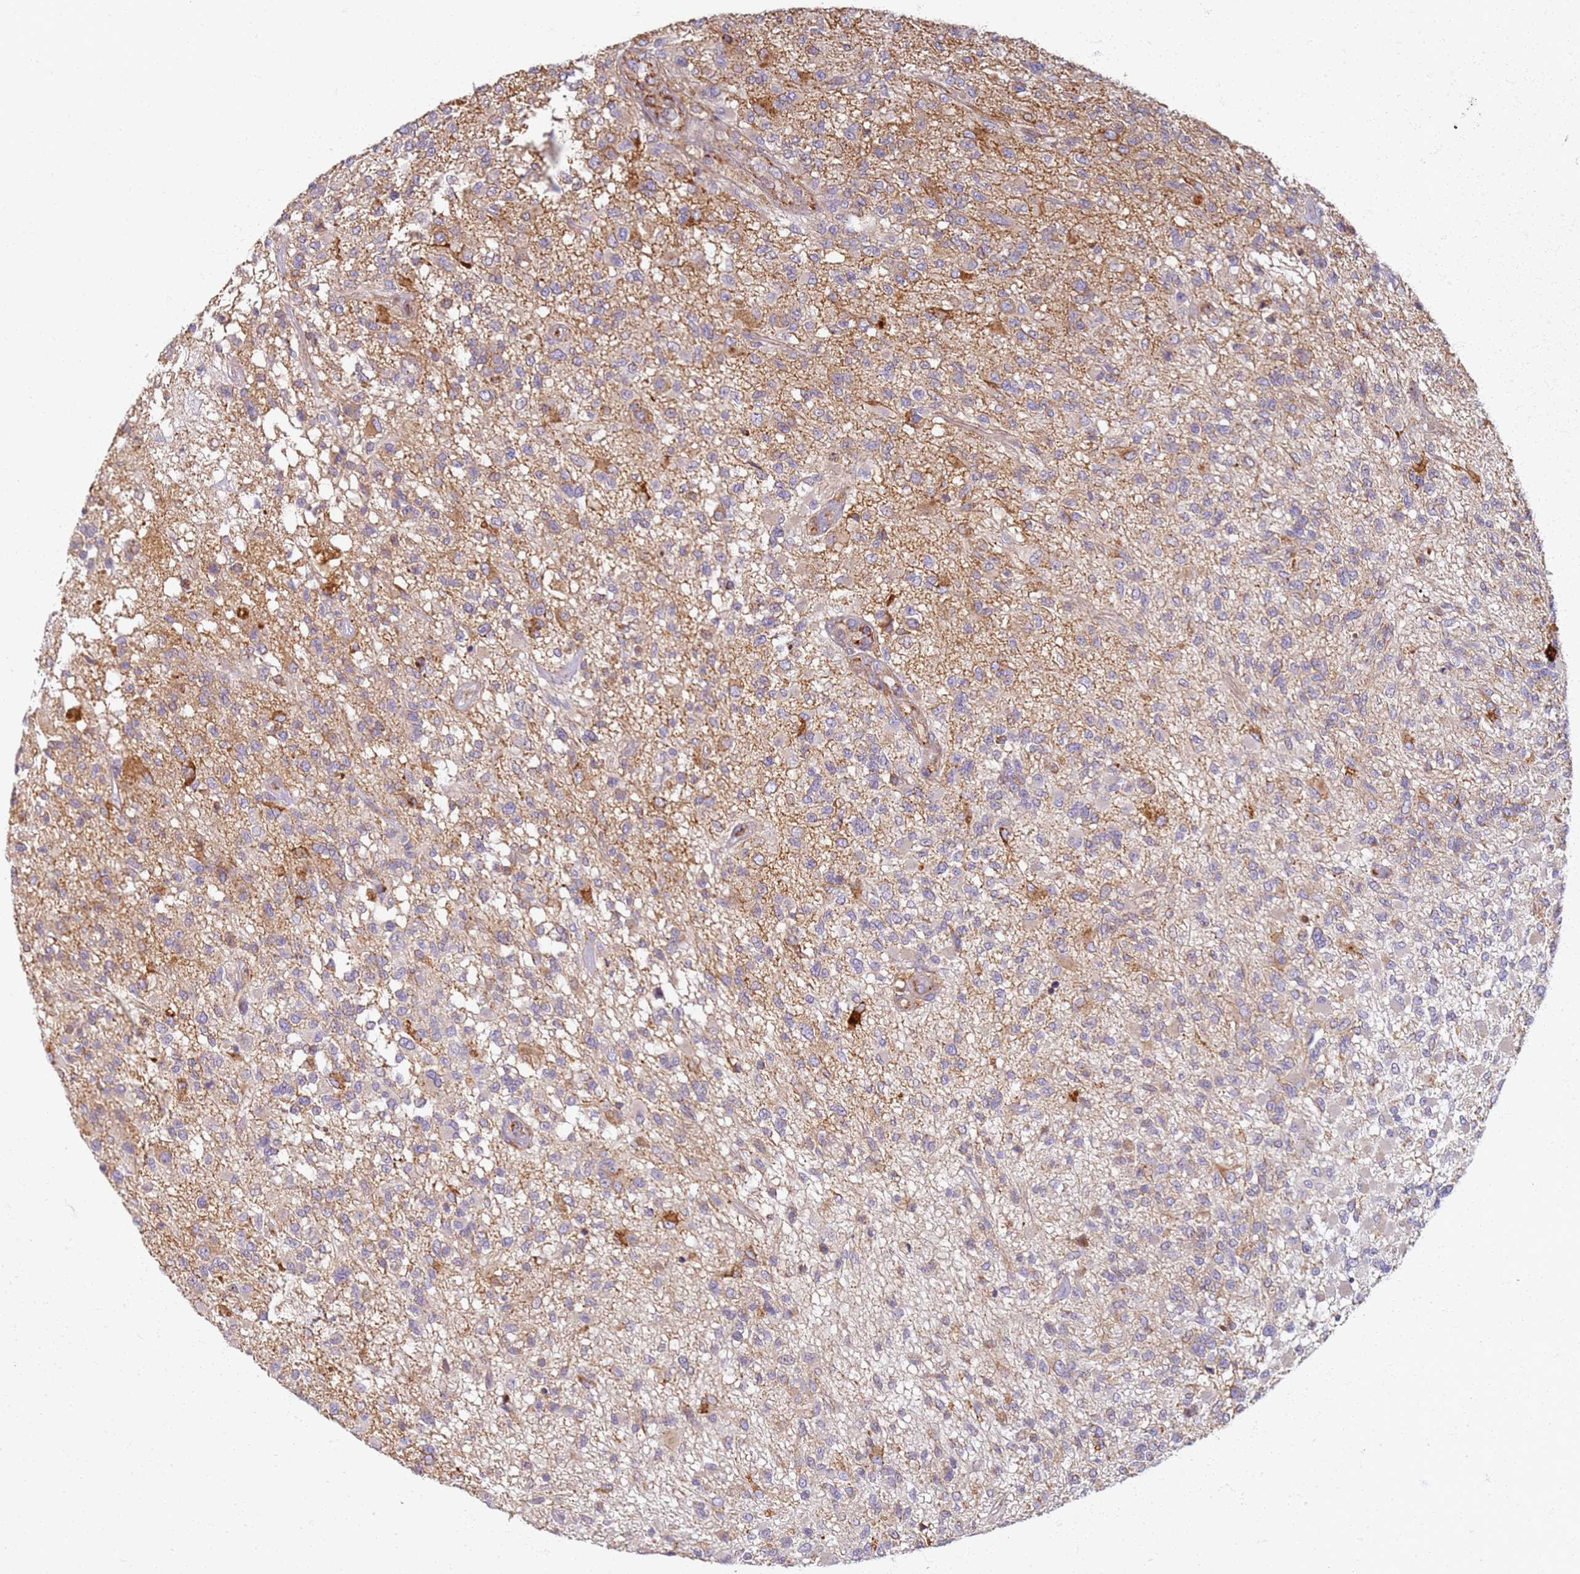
{"staining": {"intensity": "moderate", "quantity": "<25%", "location": "cytoplasmic/membranous"}, "tissue": "glioma", "cell_type": "Tumor cells", "image_type": "cancer", "snomed": [{"axis": "morphology", "description": "Glioma, malignant, High grade"}, {"axis": "morphology", "description": "Glioblastoma, NOS"}, {"axis": "topography", "description": "Brain"}], "caption": "An IHC image of tumor tissue is shown. Protein staining in brown highlights moderate cytoplasmic/membranous positivity in glioma within tumor cells. Nuclei are stained in blue.", "gene": "PROKR2", "patient": {"sex": "male", "age": 60}}